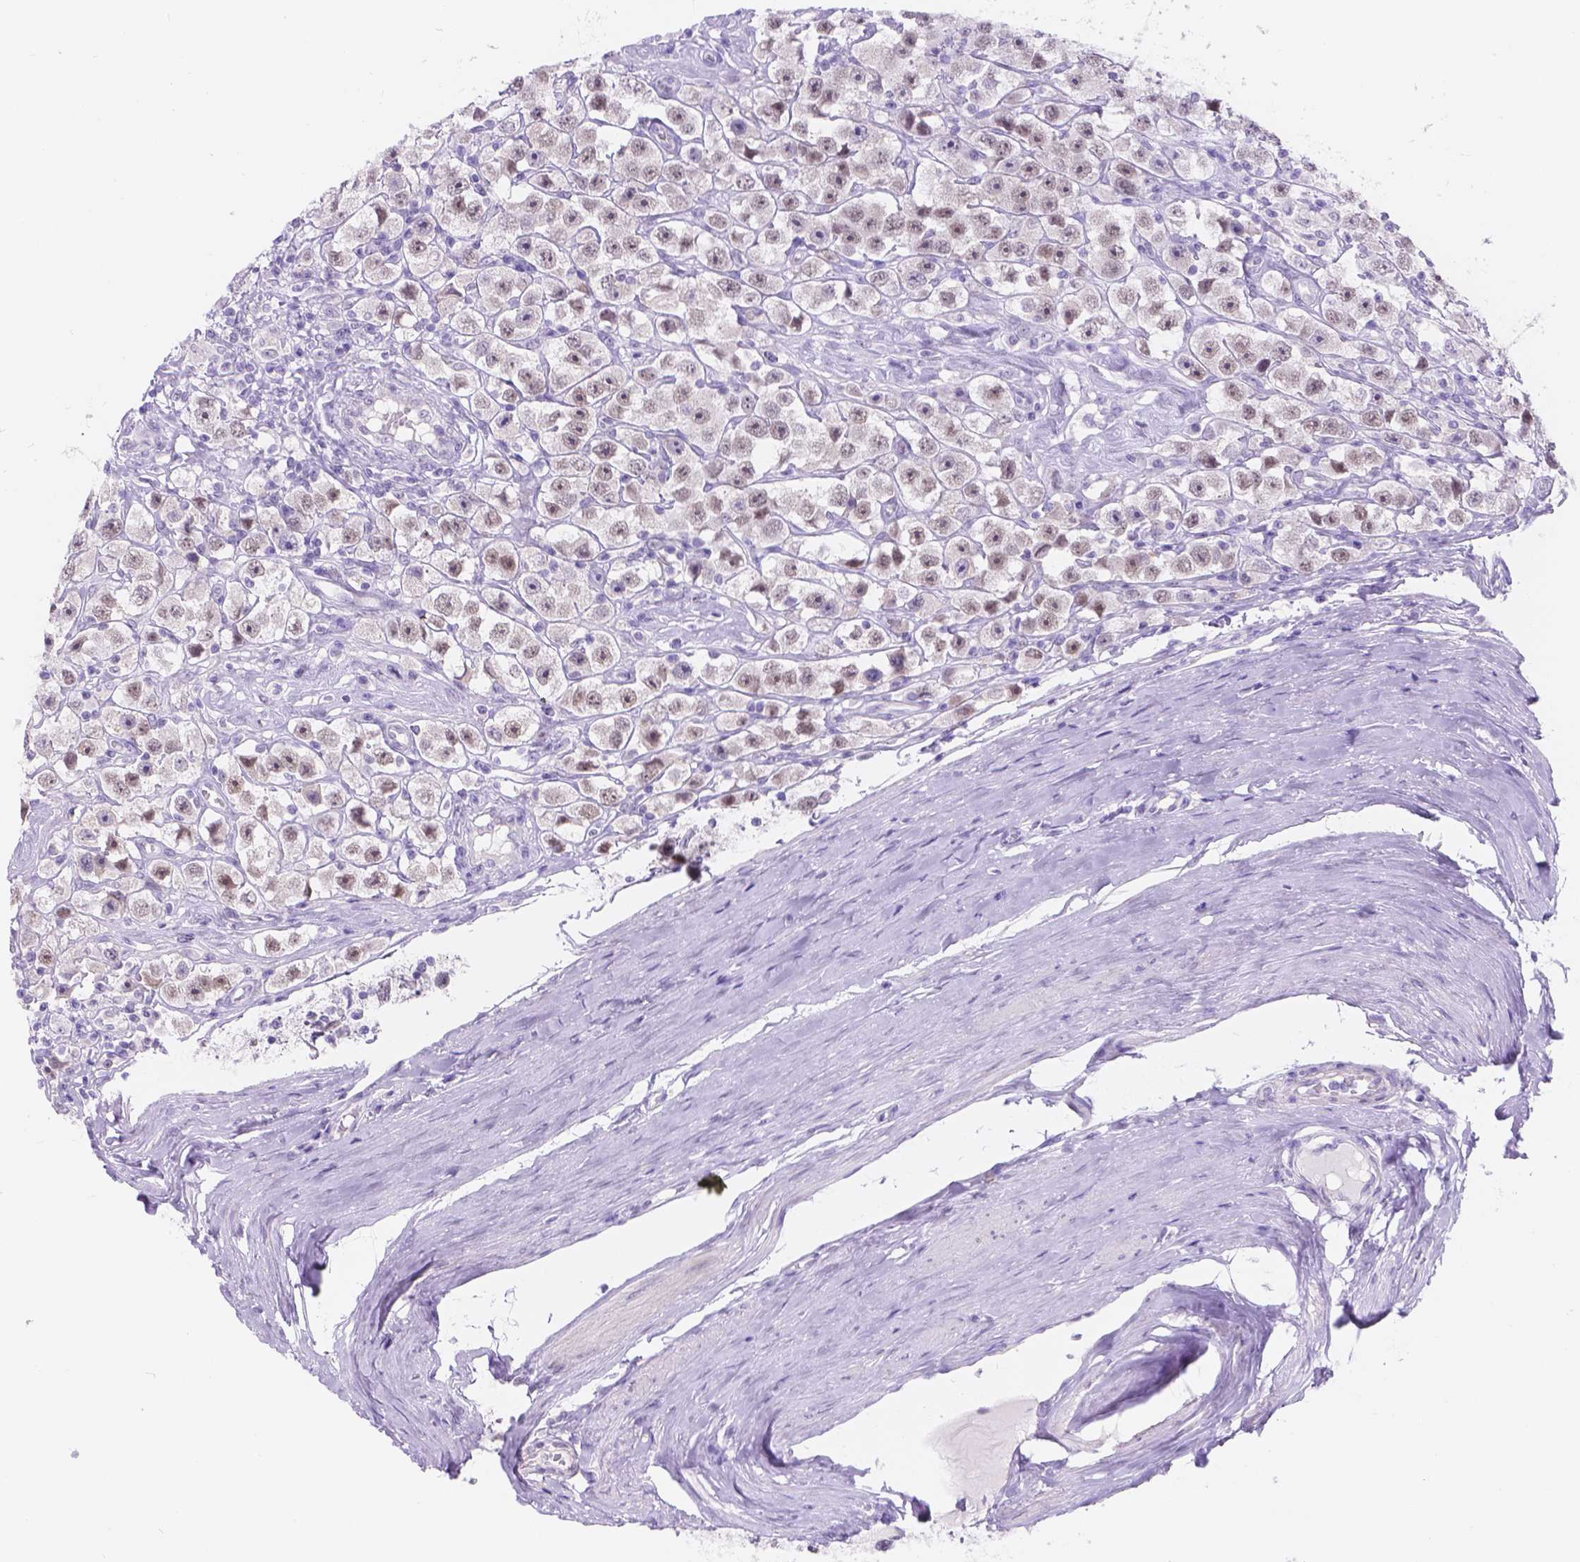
{"staining": {"intensity": "weak", "quantity": ">75%", "location": "nuclear"}, "tissue": "testis cancer", "cell_type": "Tumor cells", "image_type": "cancer", "snomed": [{"axis": "morphology", "description": "Seminoma, NOS"}, {"axis": "topography", "description": "Testis"}], "caption": "A low amount of weak nuclear staining is appreciated in approximately >75% of tumor cells in testis cancer (seminoma) tissue. (Brightfield microscopy of DAB IHC at high magnification).", "gene": "DCC", "patient": {"sex": "male", "age": 45}}